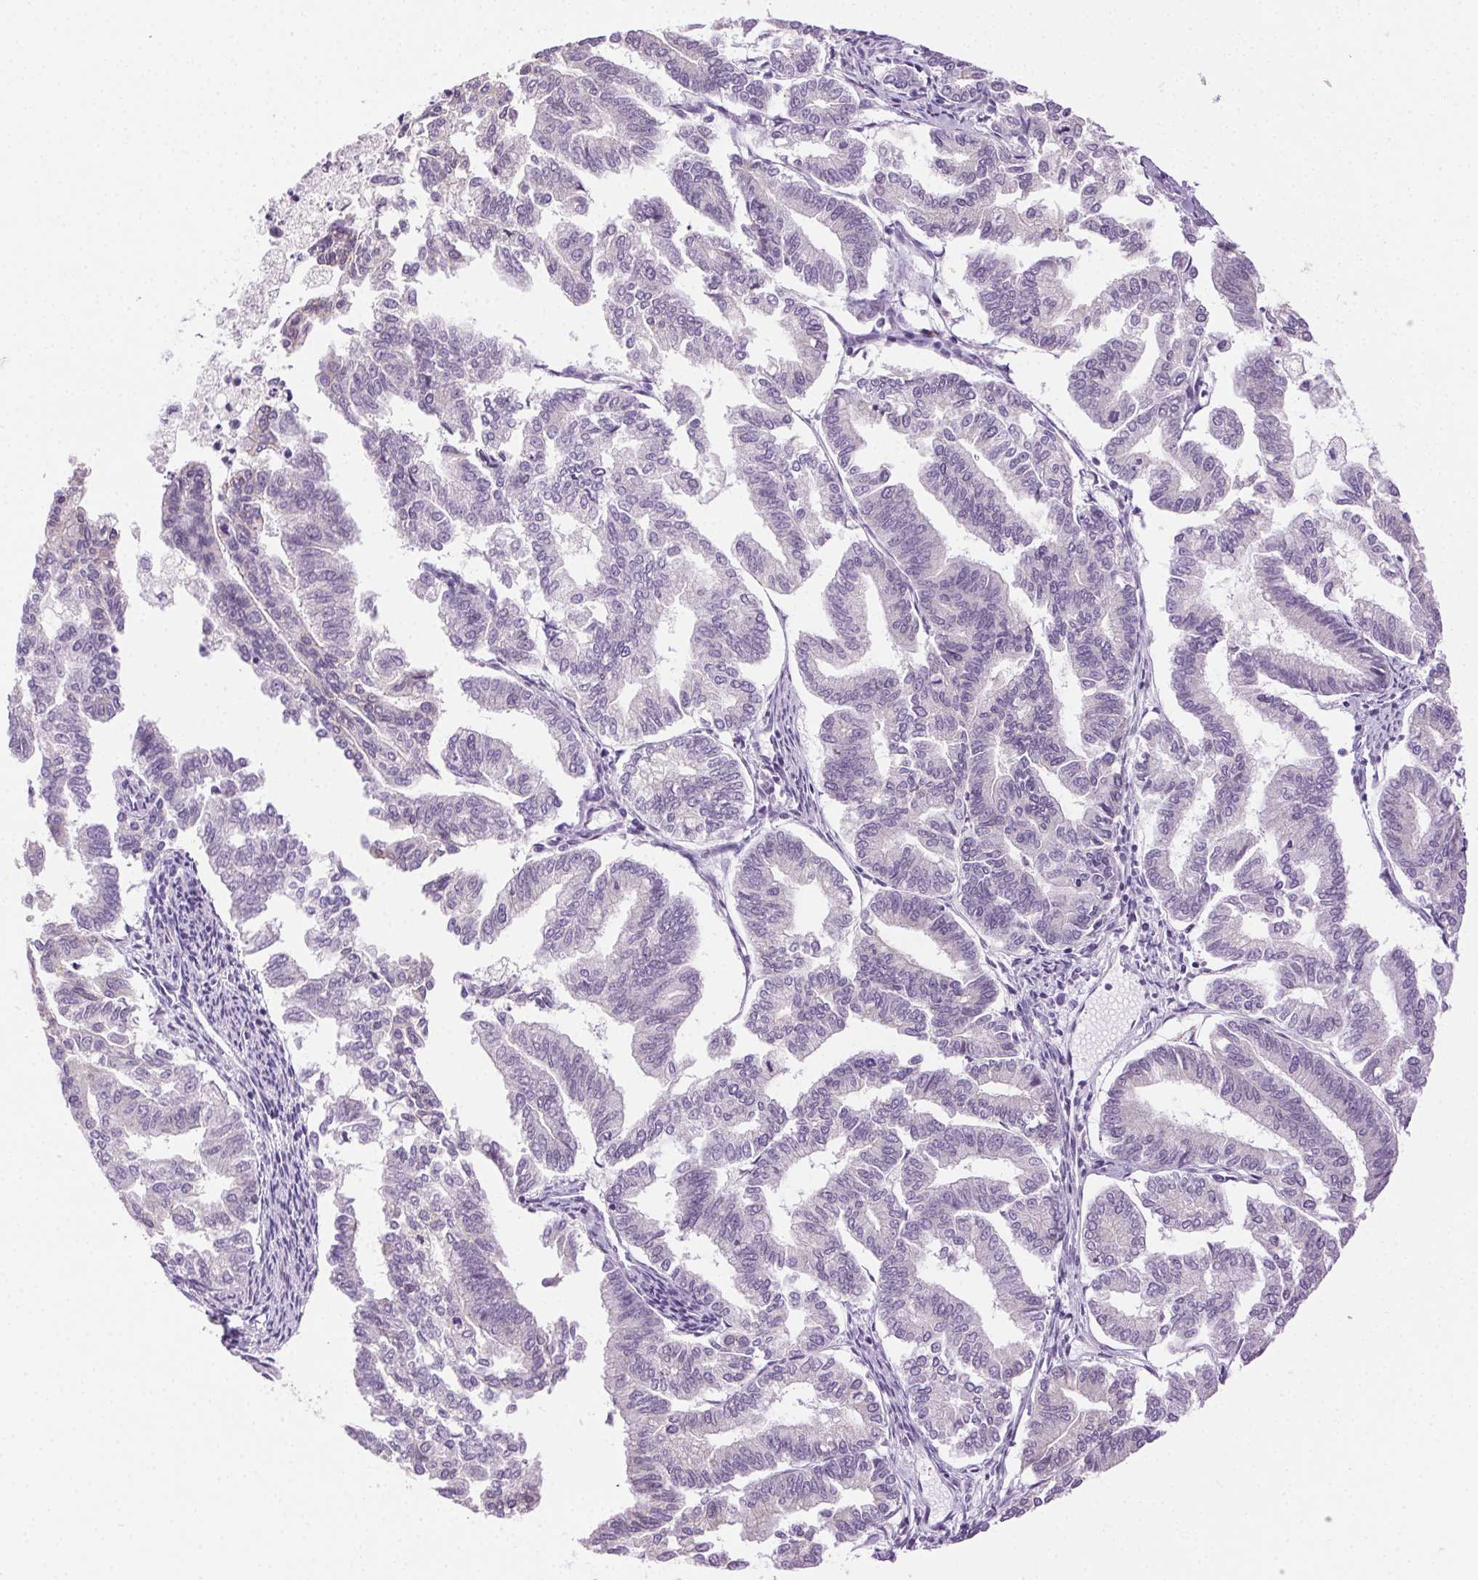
{"staining": {"intensity": "negative", "quantity": "none", "location": "none"}, "tissue": "endometrial cancer", "cell_type": "Tumor cells", "image_type": "cancer", "snomed": [{"axis": "morphology", "description": "Adenocarcinoma, NOS"}, {"axis": "topography", "description": "Endometrium"}], "caption": "Immunohistochemistry histopathology image of endometrial adenocarcinoma stained for a protein (brown), which reveals no positivity in tumor cells. The staining was performed using DAB (3,3'-diaminobenzidine) to visualize the protein expression in brown, while the nuclei were stained in blue with hematoxylin (Magnification: 20x).", "gene": "CLDN10", "patient": {"sex": "female", "age": 79}}